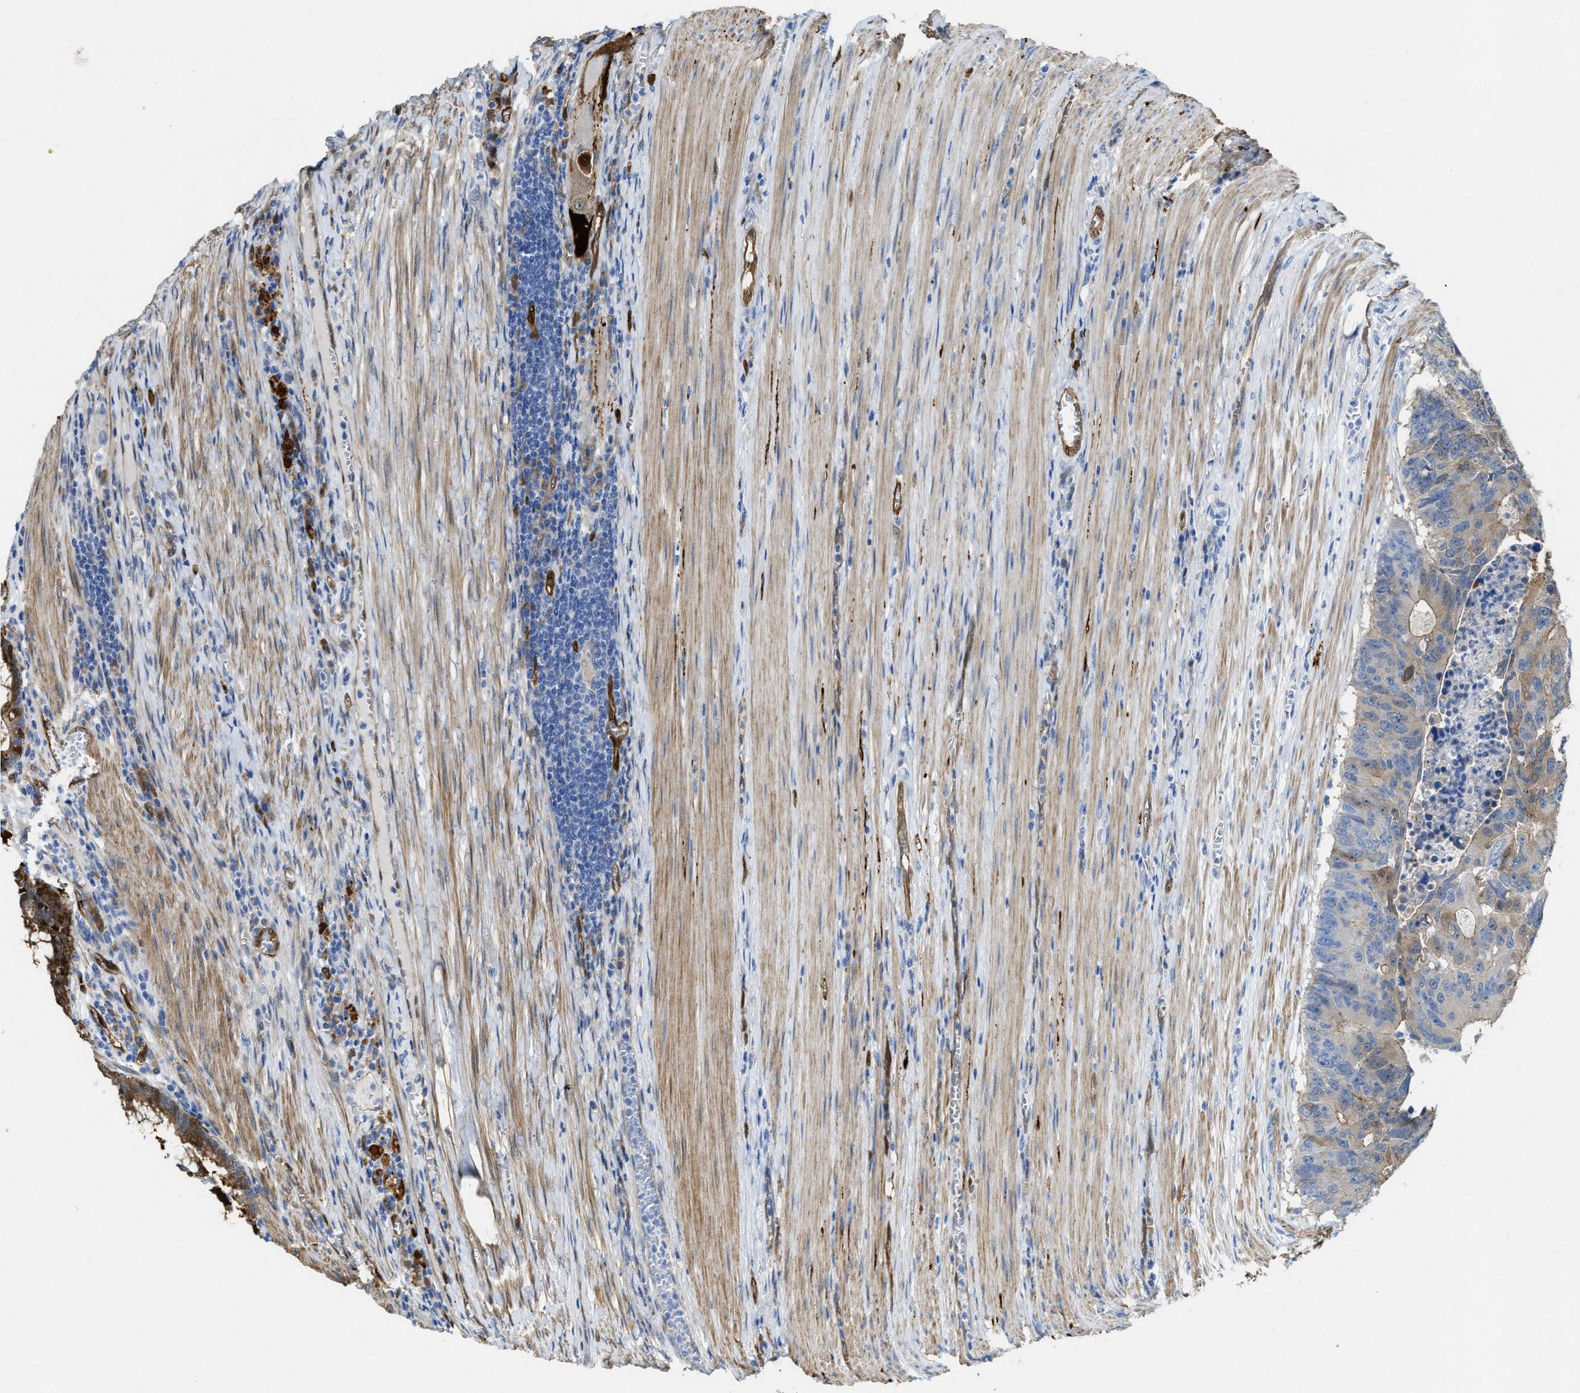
{"staining": {"intensity": "weak", "quantity": "<25%", "location": "cytoplasmic/membranous,nuclear"}, "tissue": "colorectal cancer", "cell_type": "Tumor cells", "image_type": "cancer", "snomed": [{"axis": "morphology", "description": "Adenocarcinoma, NOS"}, {"axis": "topography", "description": "Colon"}], "caption": "Tumor cells show no significant protein expression in colorectal adenocarcinoma. (DAB (3,3'-diaminobenzidine) IHC with hematoxylin counter stain).", "gene": "ASS1", "patient": {"sex": "male", "age": 87}}